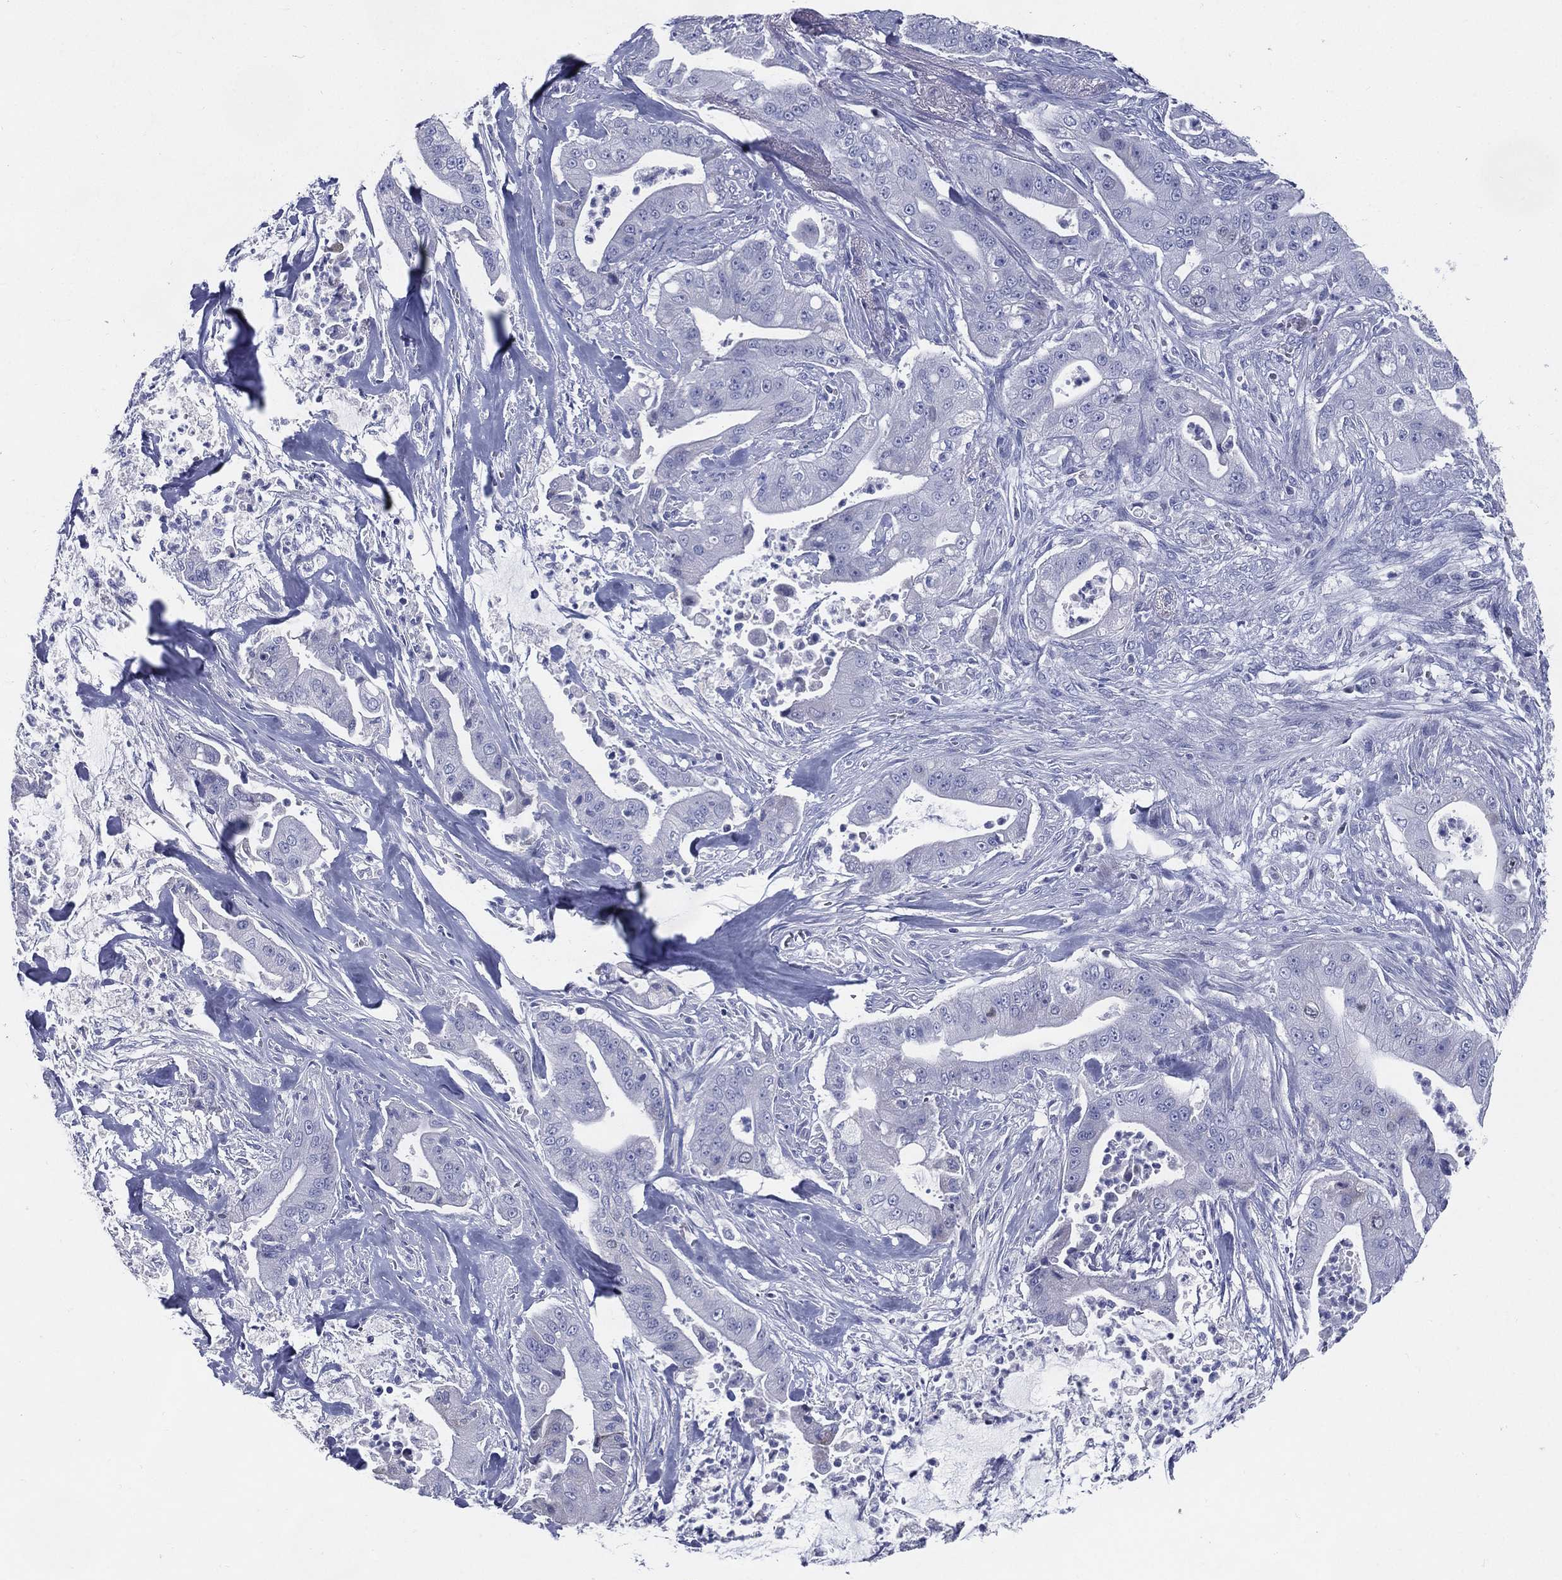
{"staining": {"intensity": "negative", "quantity": "none", "location": "none"}, "tissue": "pancreatic cancer", "cell_type": "Tumor cells", "image_type": "cancer", "snomed": [{"axis": "morphology", "description": "Normal tissue, NOS"}, {"axis": "morphology", "description": "Inflammation, NOS"}, {"axis": "morphology", "description": "Adenocarcinoma, NOS"}, {"axis": "topography", "description": "Pancreas"}], "caption": "Tumor cells show no significant protein expression in pancreatic cancer (adenocarcinoma). (DAB immunohistochemistry, high magnification).", "gene": "KIF2C", "patient": {"sex": "male", "age": 57}}